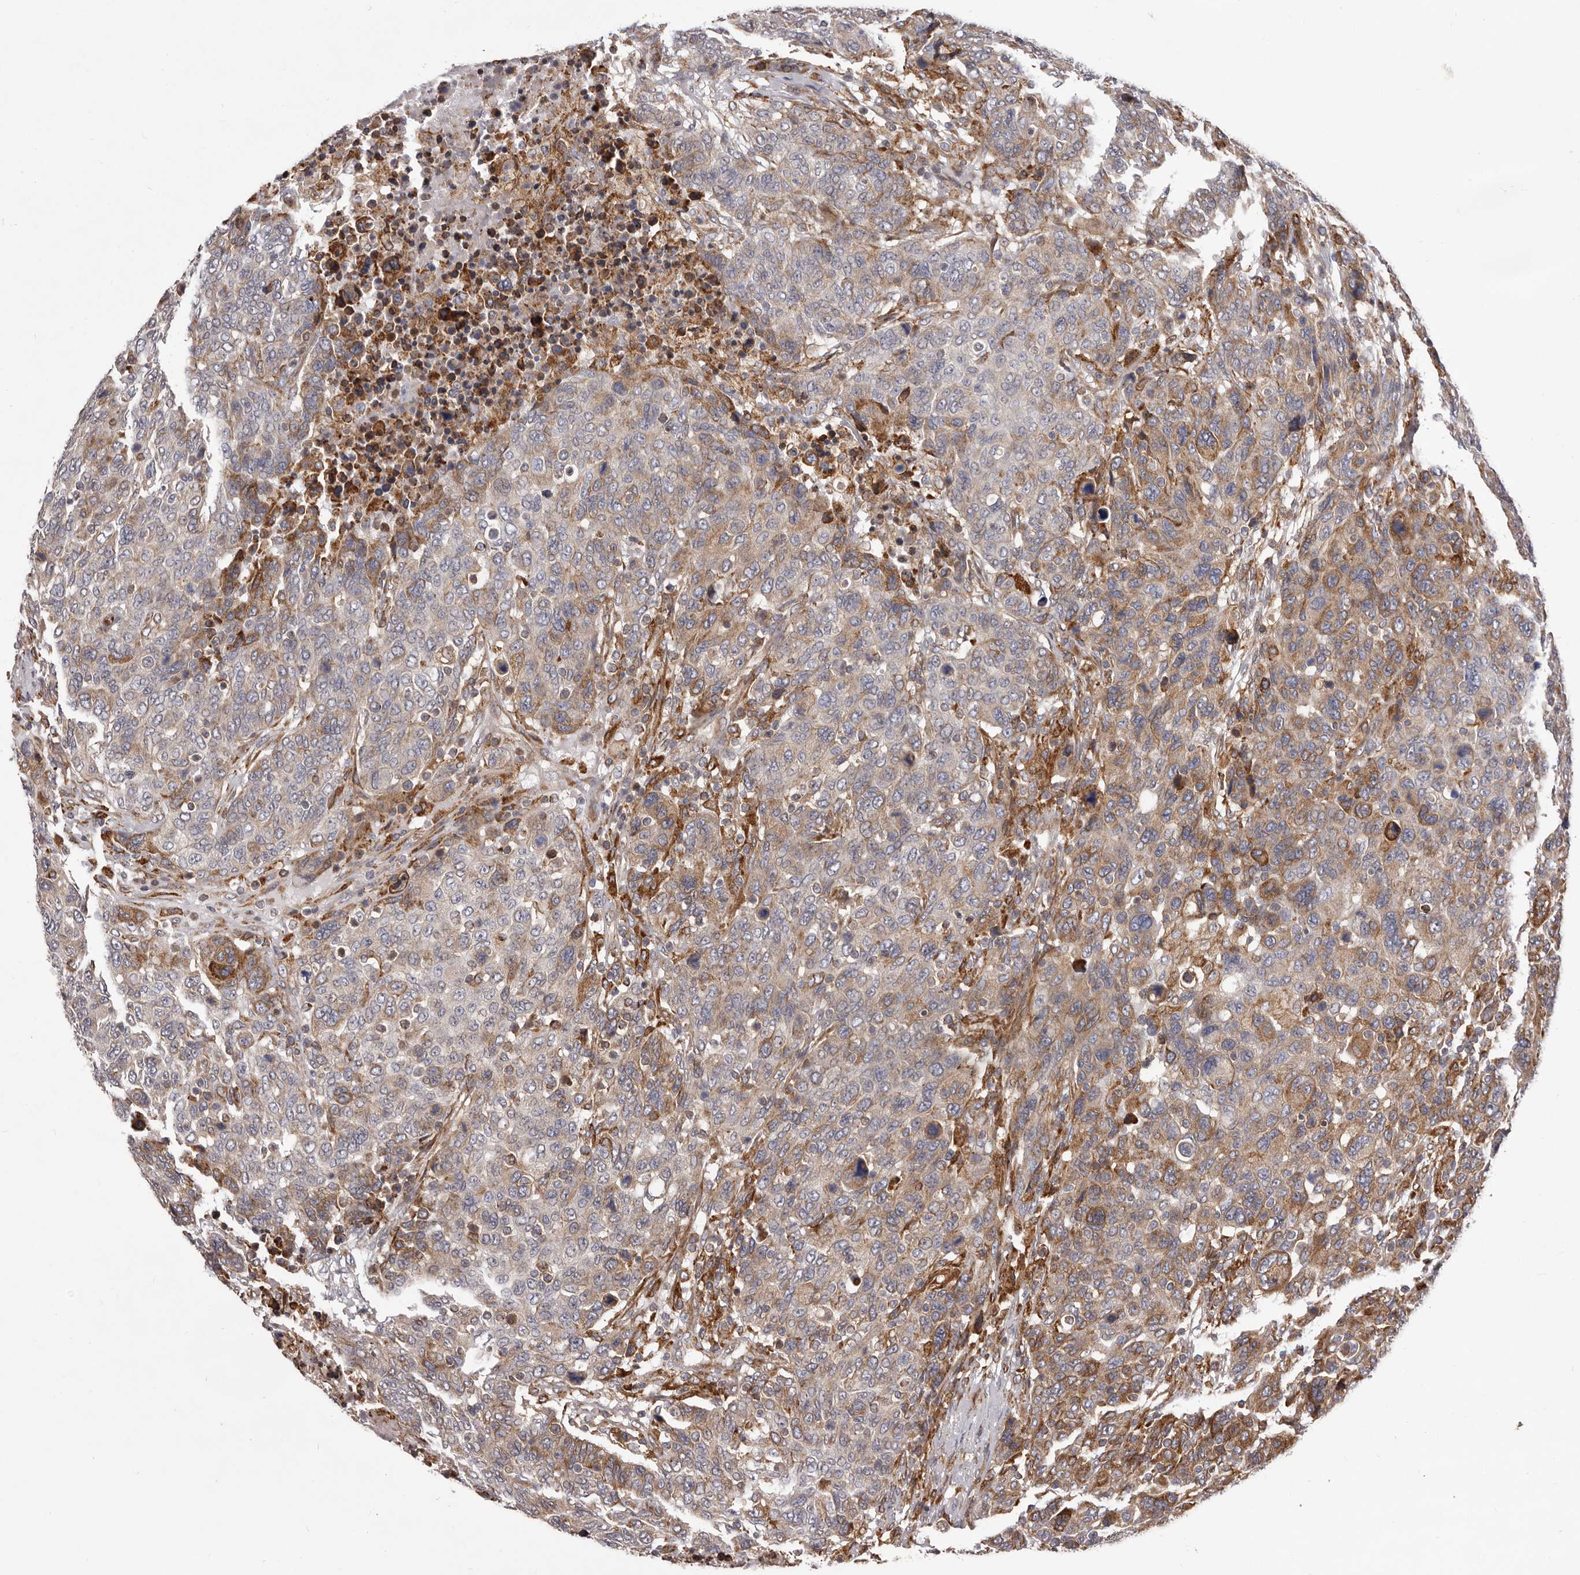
{"staining": {"intensity": "moderate", "quantity": "25%-75%", "location": "cytoplasmic/membranous"}, "tissue": "breast cancer", "cell_type": "Tumor cells", "image_type": "cancer", "snomed": [{"axis": "morphology", "description": "Duct carcinoma"}, {"axis": "topography", "description": "Breast"}], "caption": "Immunohistochemical staining of human breast cancer (intraductal carcinoma) demonstrates moderate cytoplasmic/membranous protein expression in approximately 25%-75% of tumor cells.", "gene": "ALPK1", "patient": {"sex": "female", "age": 37}}